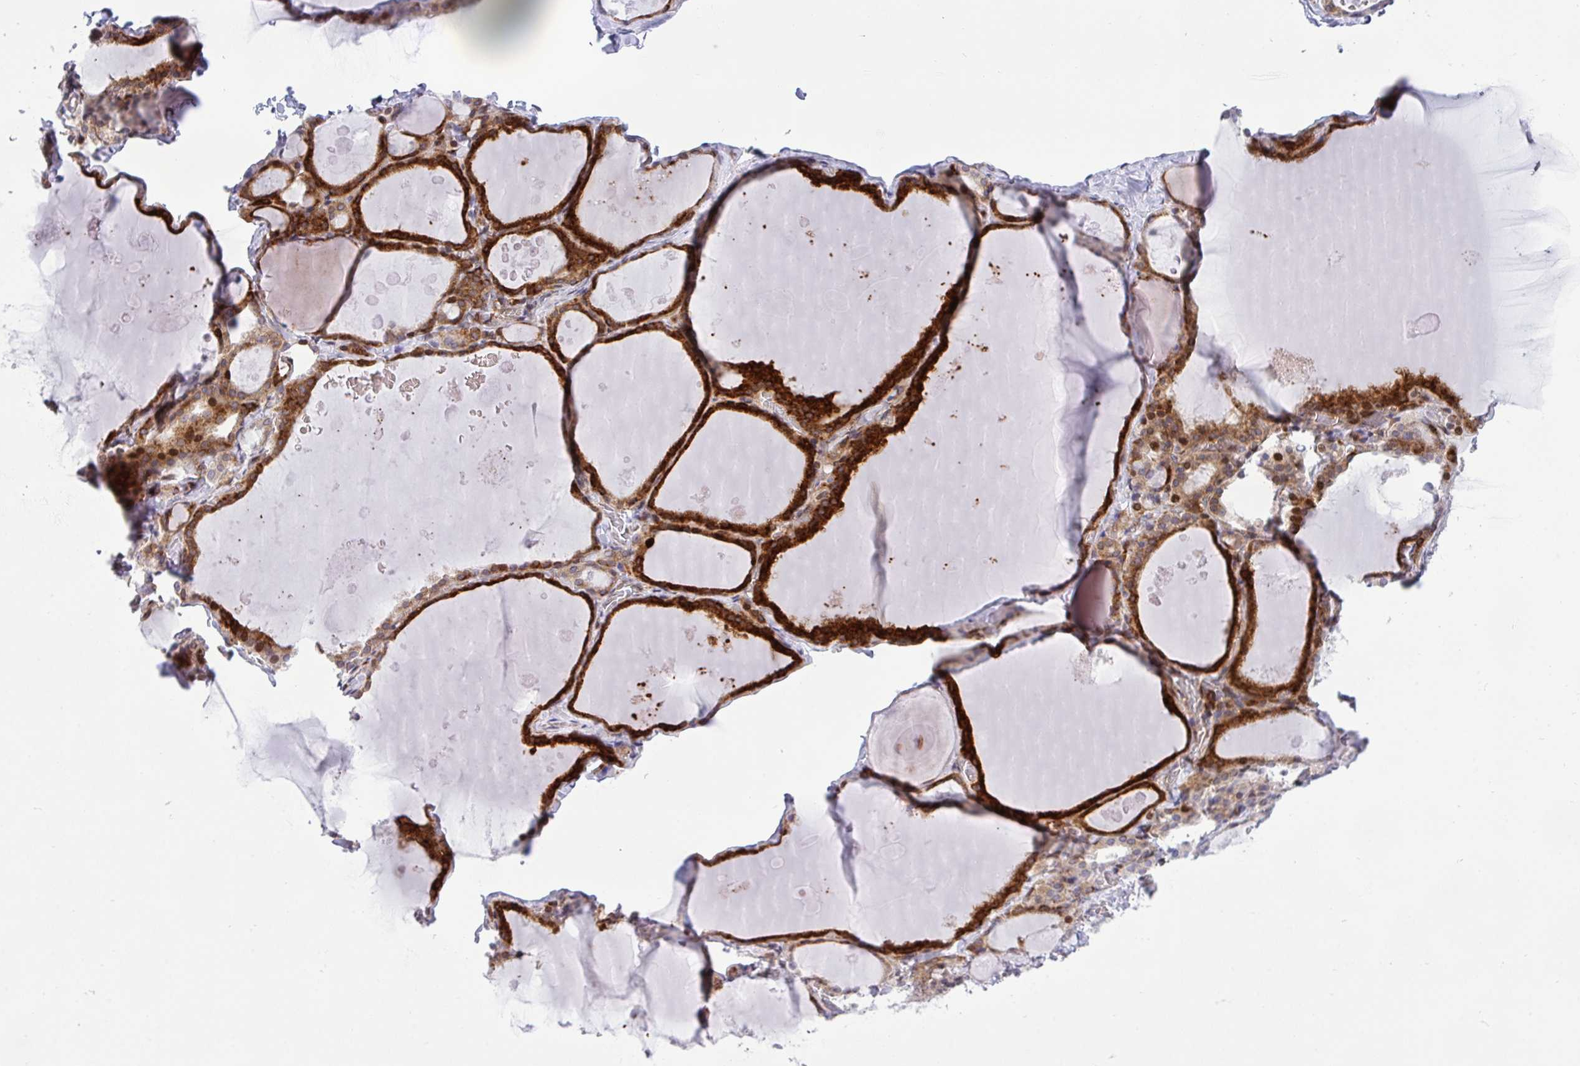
{"staining": {"intensity": "strong", "quantity": ">75%", "location": "cytoplasmic/membranous"}, "tissue": "thyroid gland", "cell_type": "Glandular cells", "image_type": "normal", "snomed": [{"axis": "morphology", "description": "Normal tissue, NOS"}, {"axis": "topography", "description": "Thyroid gland"}], "caption": "Approximately >75% of glandular cells in unremarkable human thyroid gland show strong cytoplasmic/membranous protein staining as visualized by brown immunohistochemical staining.", "gene": "CASTOR2", "patient": {"sex": "male", "age": 56}}